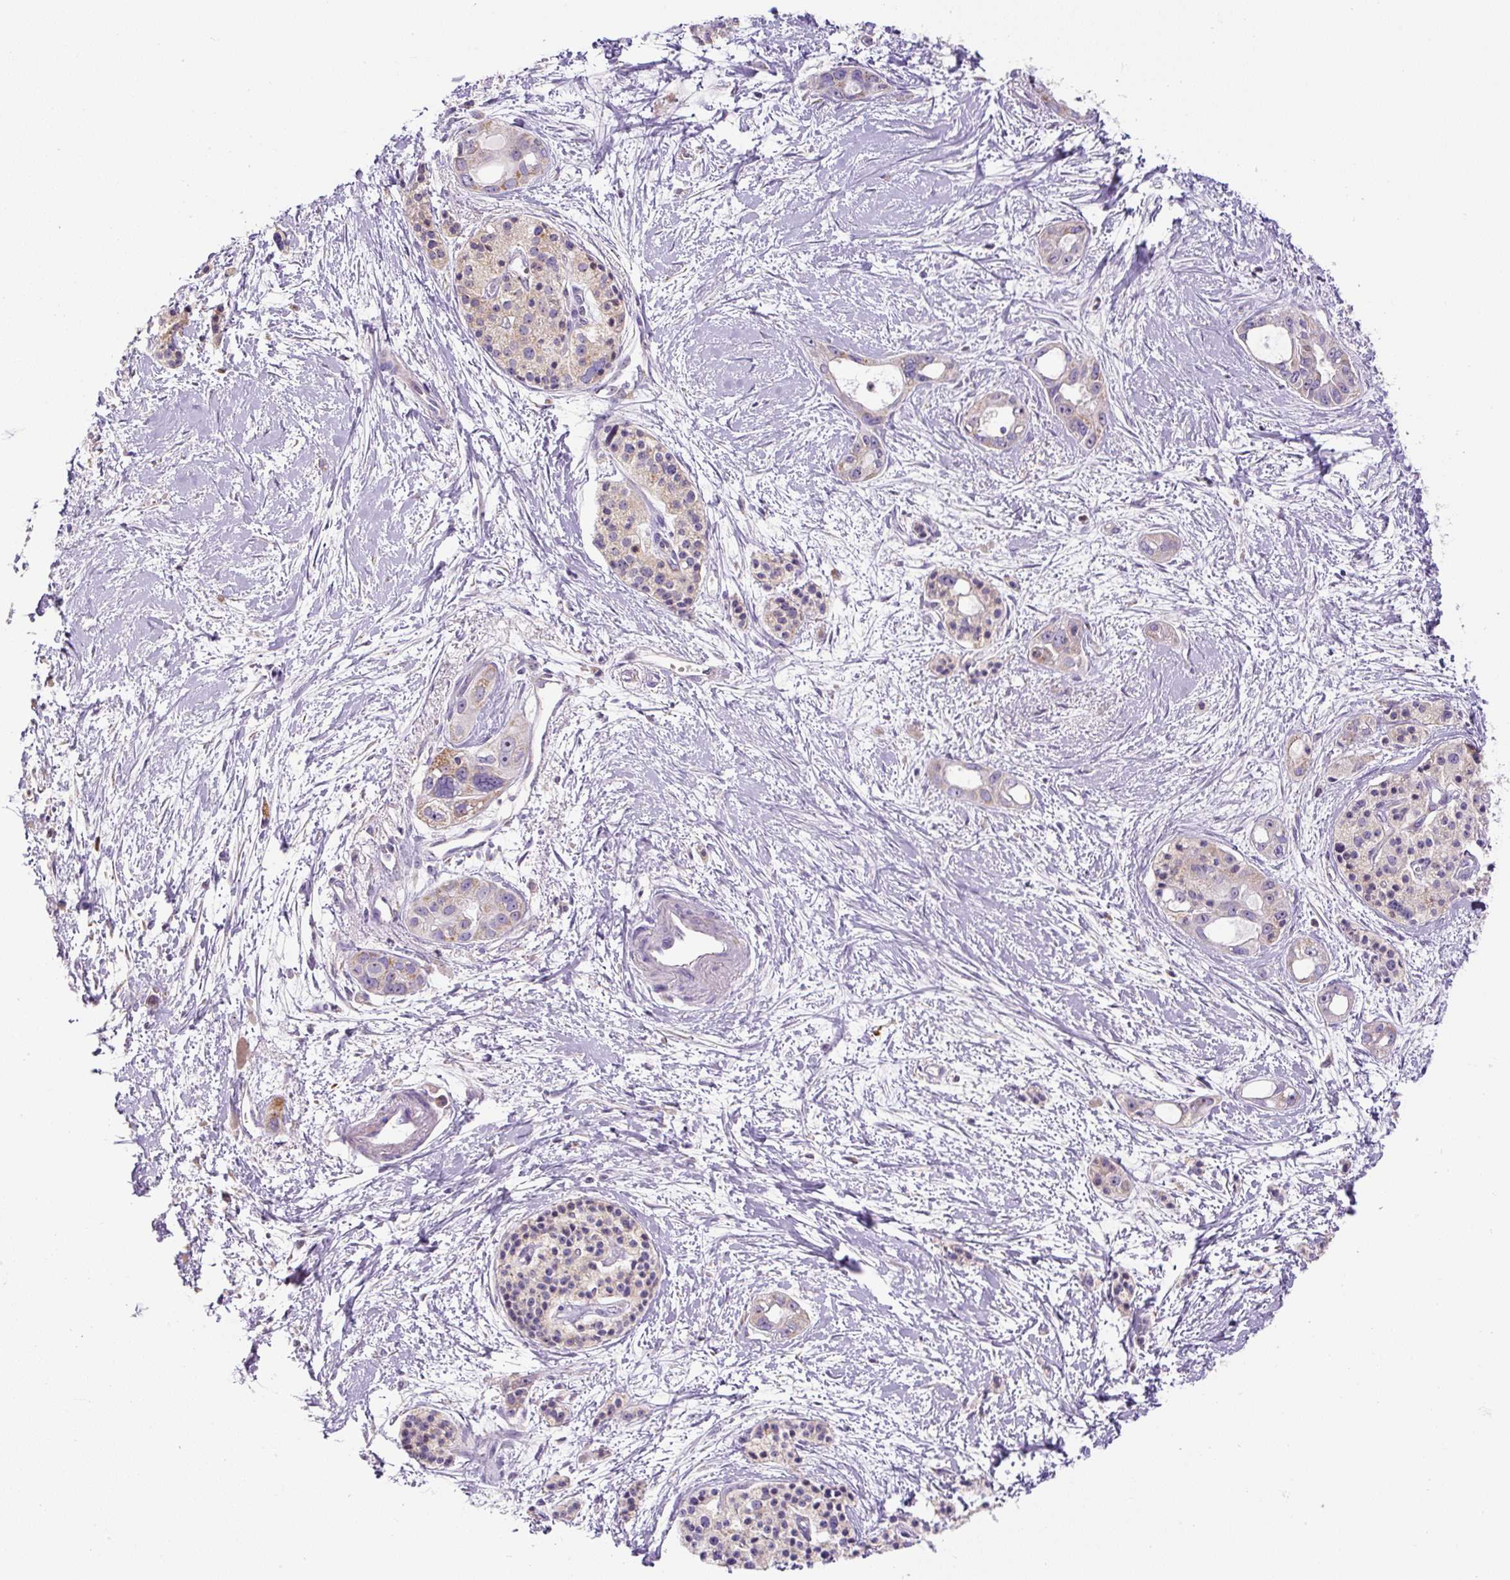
{"staining": {"intensity": "moderate", "quantity": "<25%", "location": "cytoplasmic/membranous"}, "tissue": "pancreatic cancer", "cell_type": "Tumor cells", "image_type": "cancer", "snomed": [{"axis": "morphology", "description": "Adenocarcinoma, NOS"}, {"axis": "topography", "description": "Pancreas"}], "caption": "A low amount of moderate cytoplasmic/membranous positivity is seen in approximately <25% of tumor cells in pancreatic adenocarcinoma tissue.", "gene": "ZNF596", "patient": {"sex": "female", "age": 50}}